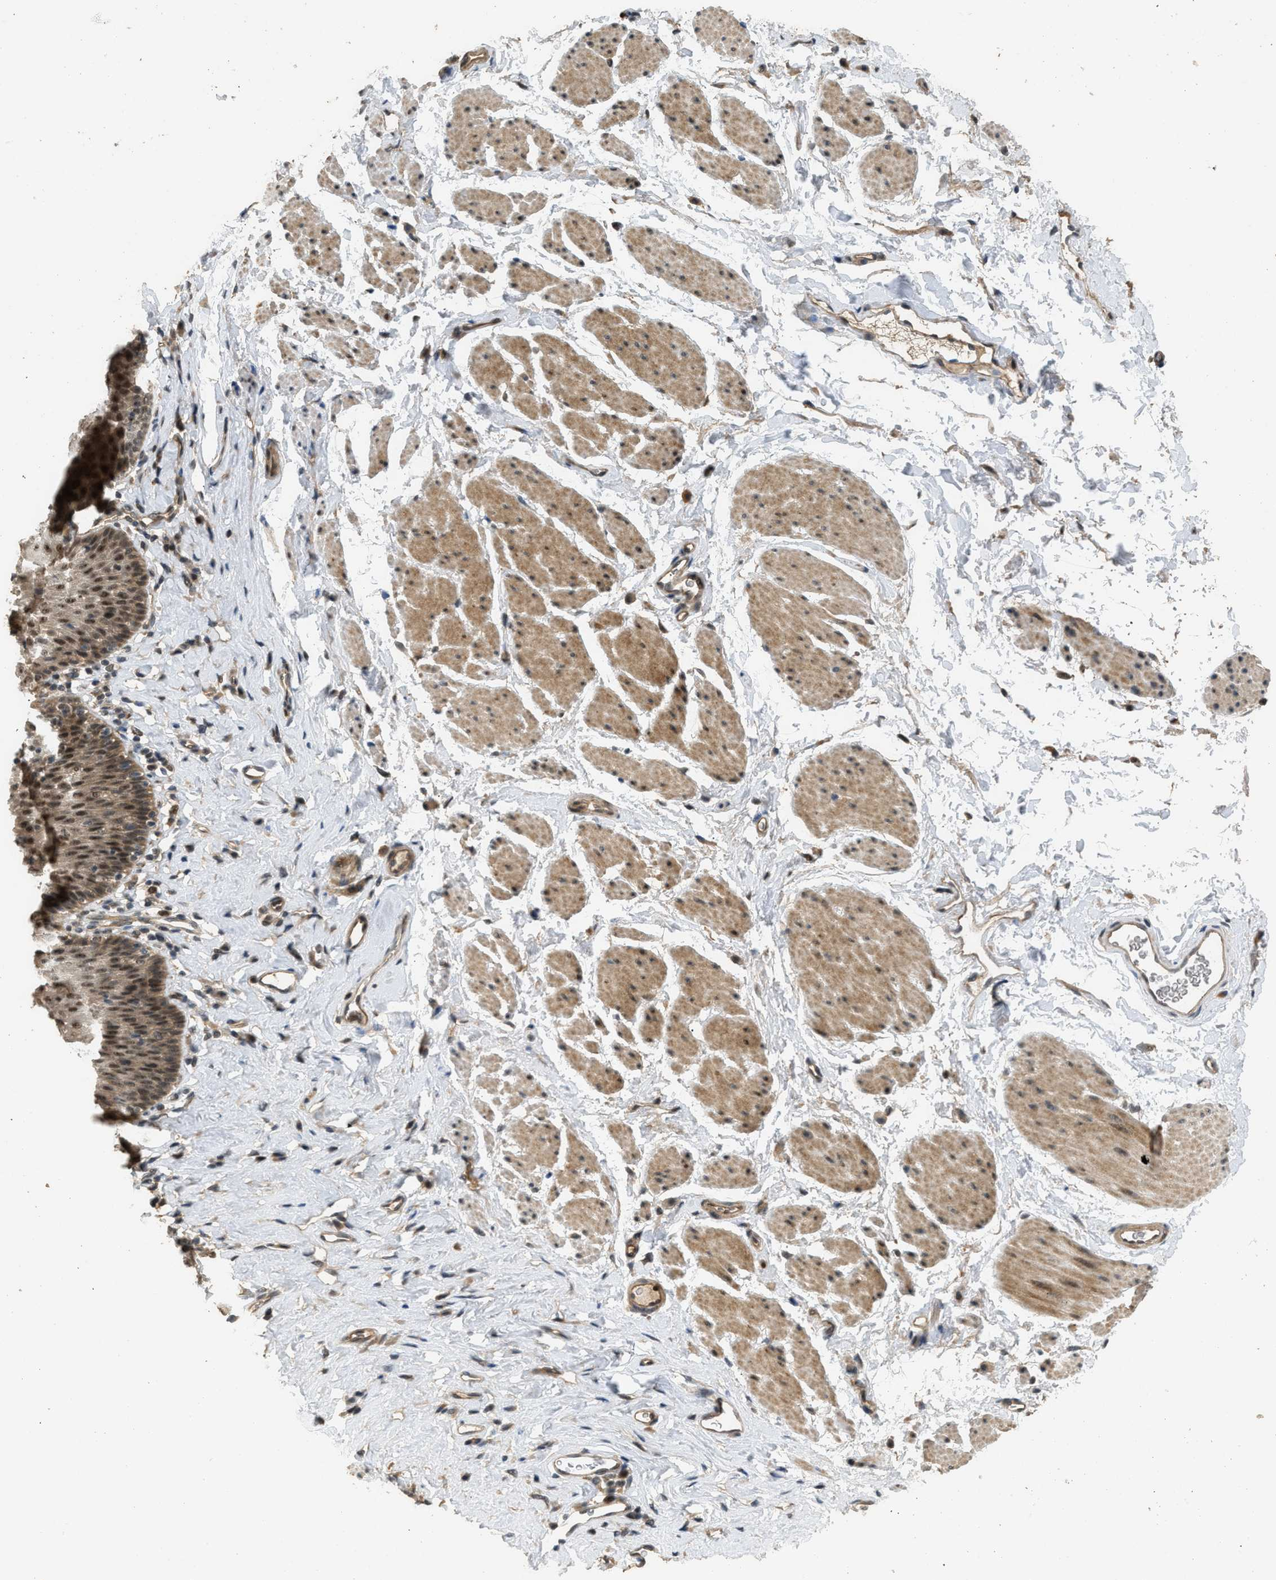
{"staining": {"intensity": "moderate", "quantity": ">75%", "location": "nuclear"}, "tissue": "esophagus", "cell_type": "Squamous epithelial cells", "image_type": "normal", "snomed": [{"axis": "morphology", "description": "Normal tissue, NOS"}, {"axis": "topography", "description": "Esophagus"}], "caption": "This is a photomicrograph of immunohistochemistry (IHC) staining of unremarkable esophagus, which shows moderate staining in the nuclear of squamous epithelial cells.", "gene": "GET1", "patient": {"sex": "female", "age": 61}}